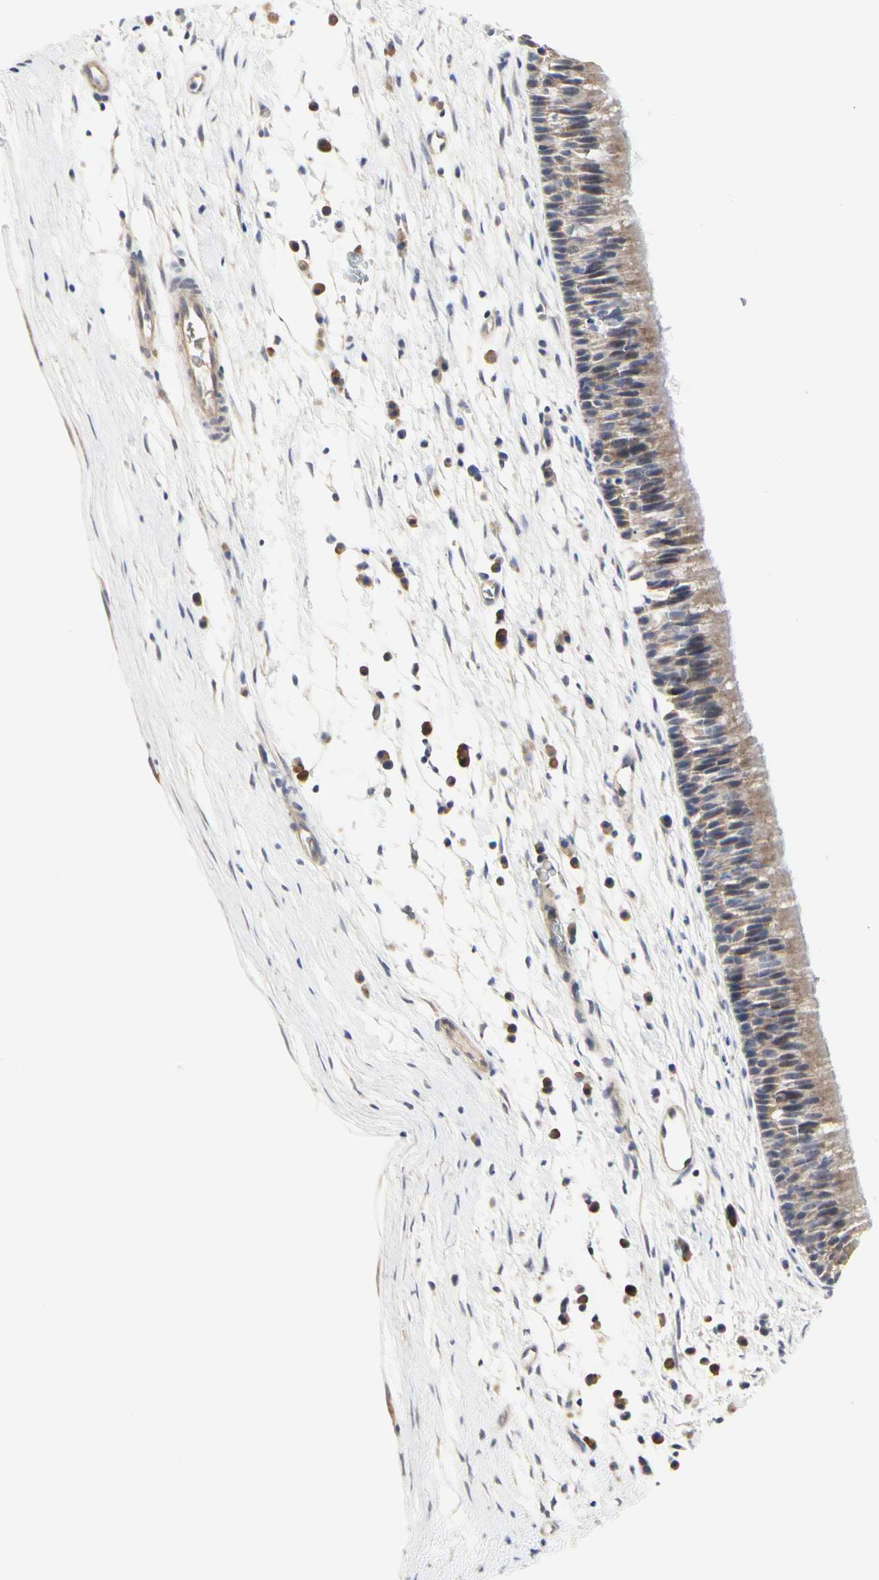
{"staining": {"intensity": "weak", "quantity": ">75%", "location": "cytoplasmic/membranous"}, "tissue": "nasopharynx", "cell_type": "Respiratory epithelial cells", "image_type": "normal", "snomed": [{"axis": "morphology", "description": "Normal tissue, NOS"}, {"axis": "topography", "description": "Nasopharynx"}], "caption": "Nasopharynx stained with DAB (3,3'-diaminobenzidine) immunohistochemistry reveals low levels of weak cytoplasmic/membranous positivity in approximately >75% of respiratory epithelial cells.", "gene": "SHANK2", "patient": {"sex": "male", "age": 13}}